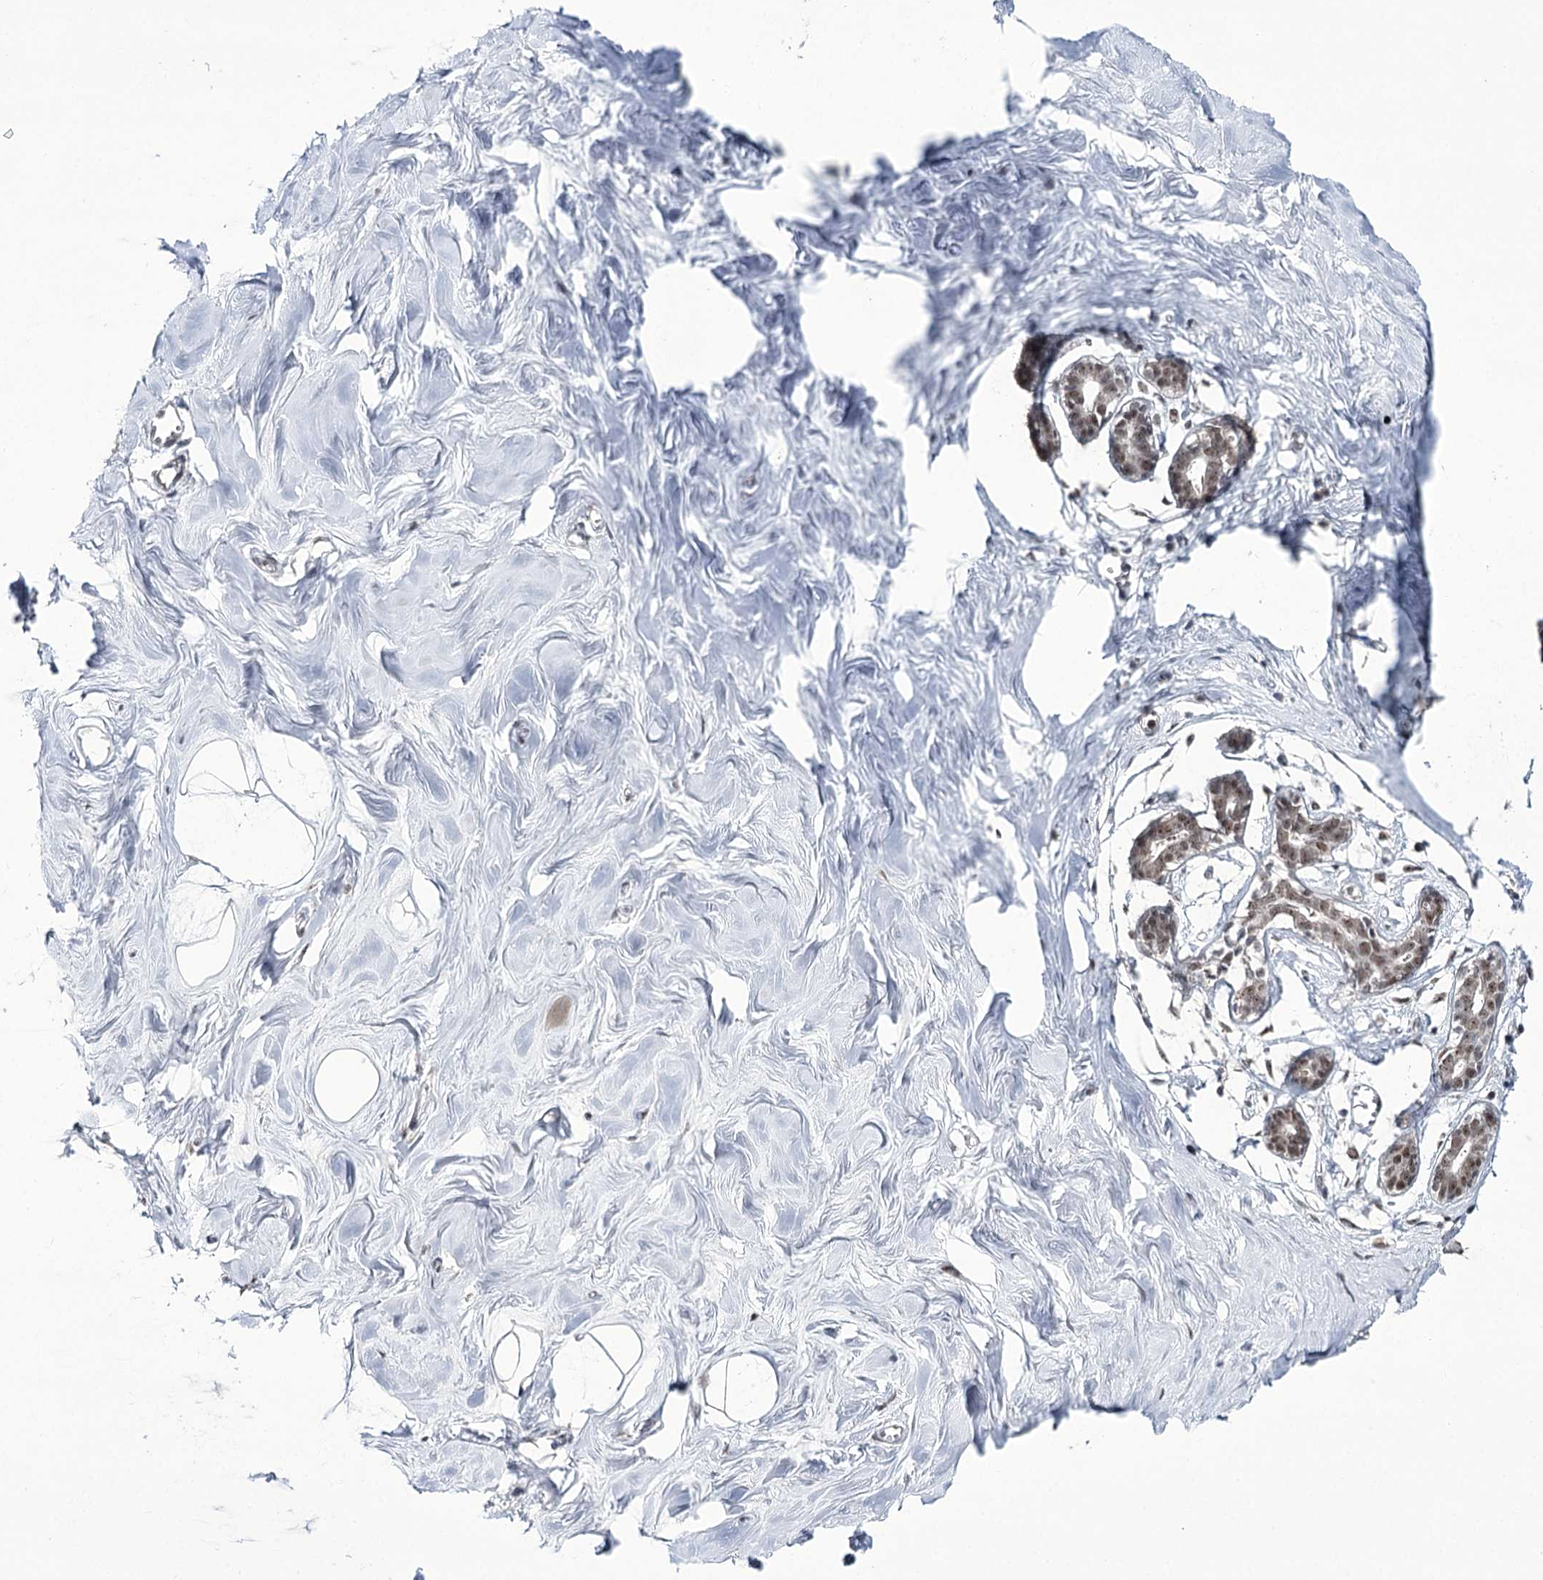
{"staining": {"intensity": "negative", "quantity": "none", "location": "none"}, "tissue": "breast", "cell_type": "Adipocytes", "image_type": "normal", "snomed": [{"axis": "morphology", "description": "Normal tissue, NOS"}, {"axis": "topography", "description": "Breast"}], "caption": "IHC histopathology image of normal breast: breast stained with DAB shows no significant protein expression in adipocytes. (DAB (3,3'-diaminobenzidine) immunohistochemistry, high magnification).", "gene": "ERCC3", "patient": {"sex": "female", "age": 27}}